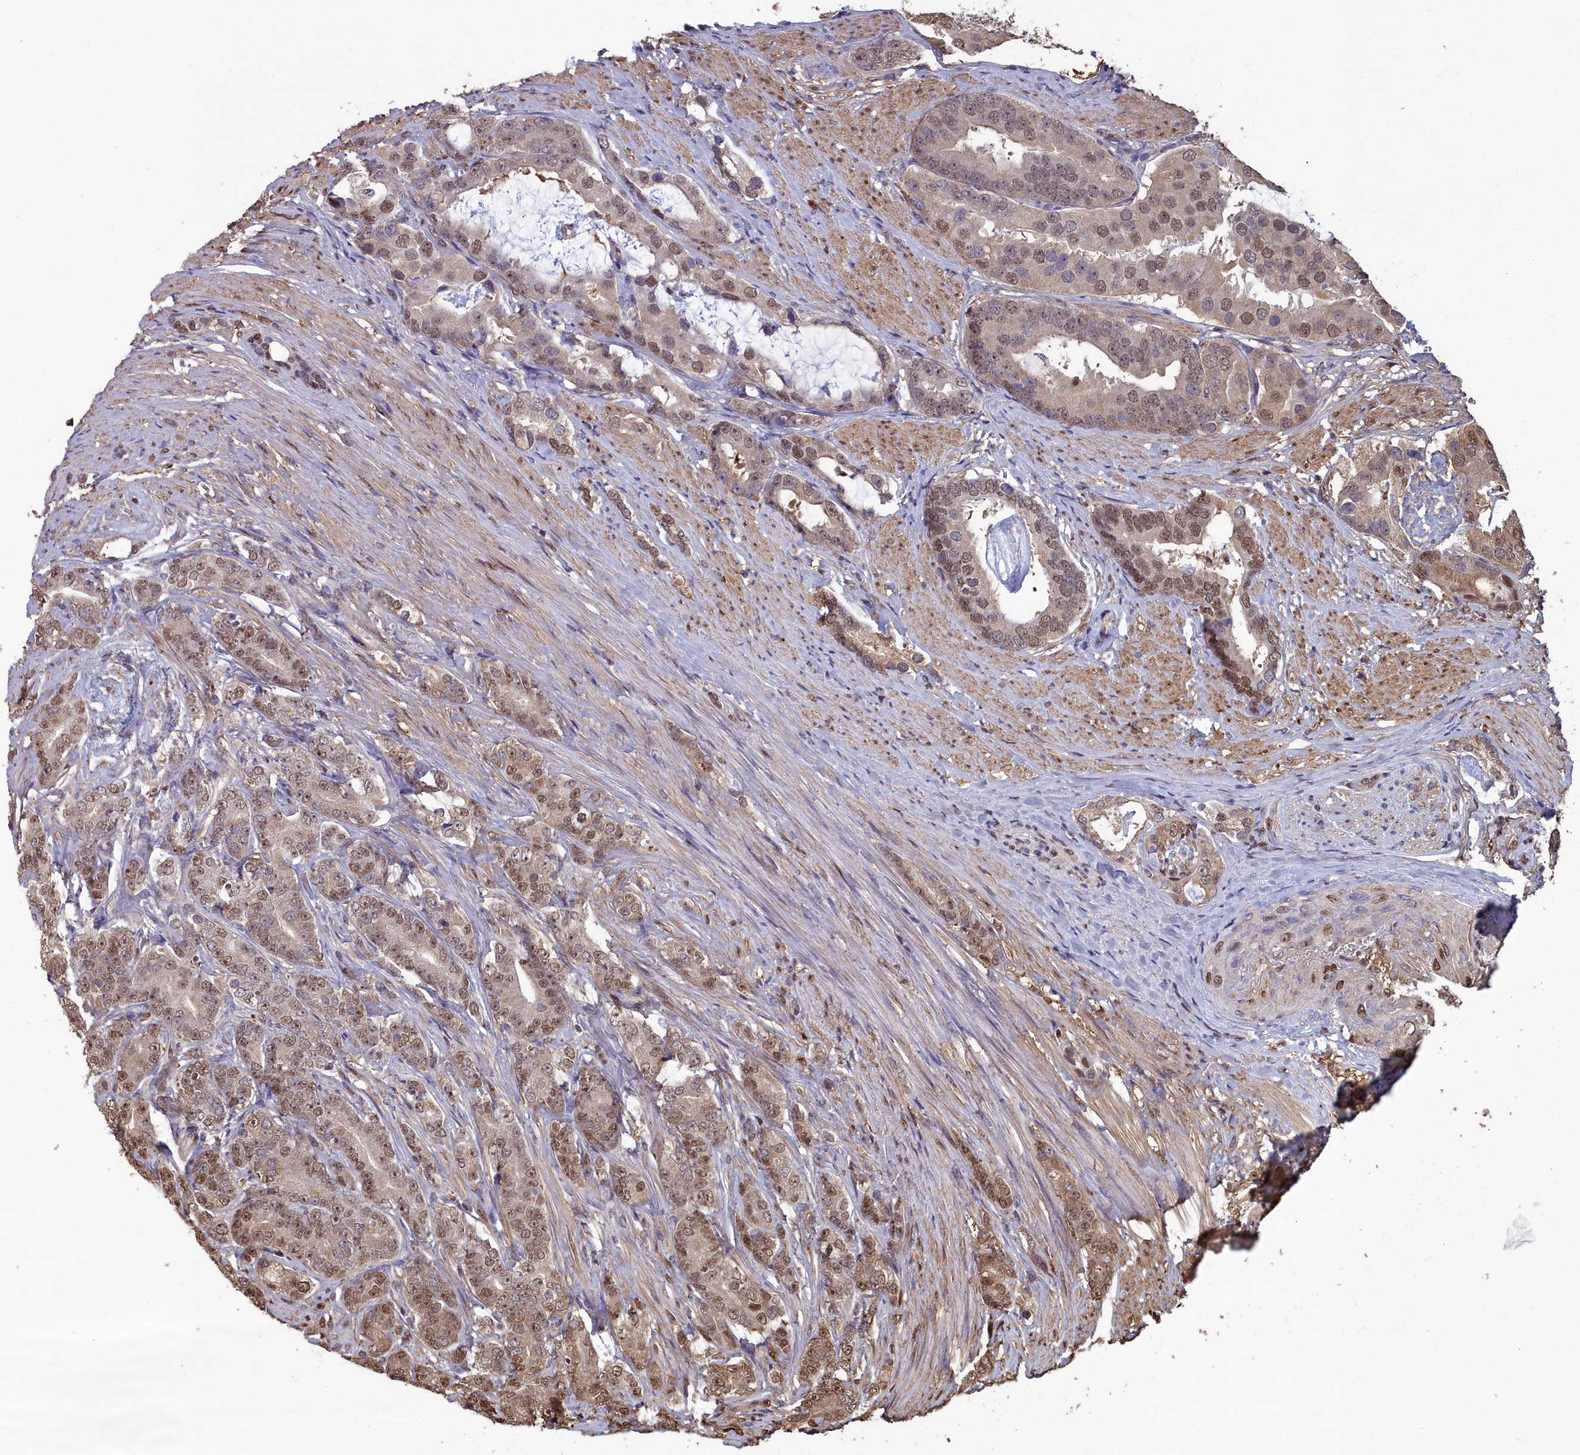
{"staining": {"intensity": "moderate", "quantity": ">75%", "location": "nuclear"}, "tissue": "prostate cancer", "cell_type": "Tumor cells", "image_type": "cancer", "snomed": [{"axis": "morphology", "description": "Adenocarcinoma, Low grade"}, {"axis": "topography", "description": "Prostate"}], "caption": "Immunohistochemistry (IHC) image of human low-grade adenocarcinoma (prostate) stained for a protein (brown), which displays medium levels of moderate nuclear staining in about >75% of tumor cells.", "gene": "GAPDH", "patient": {"sex": "male", "age": 71}}